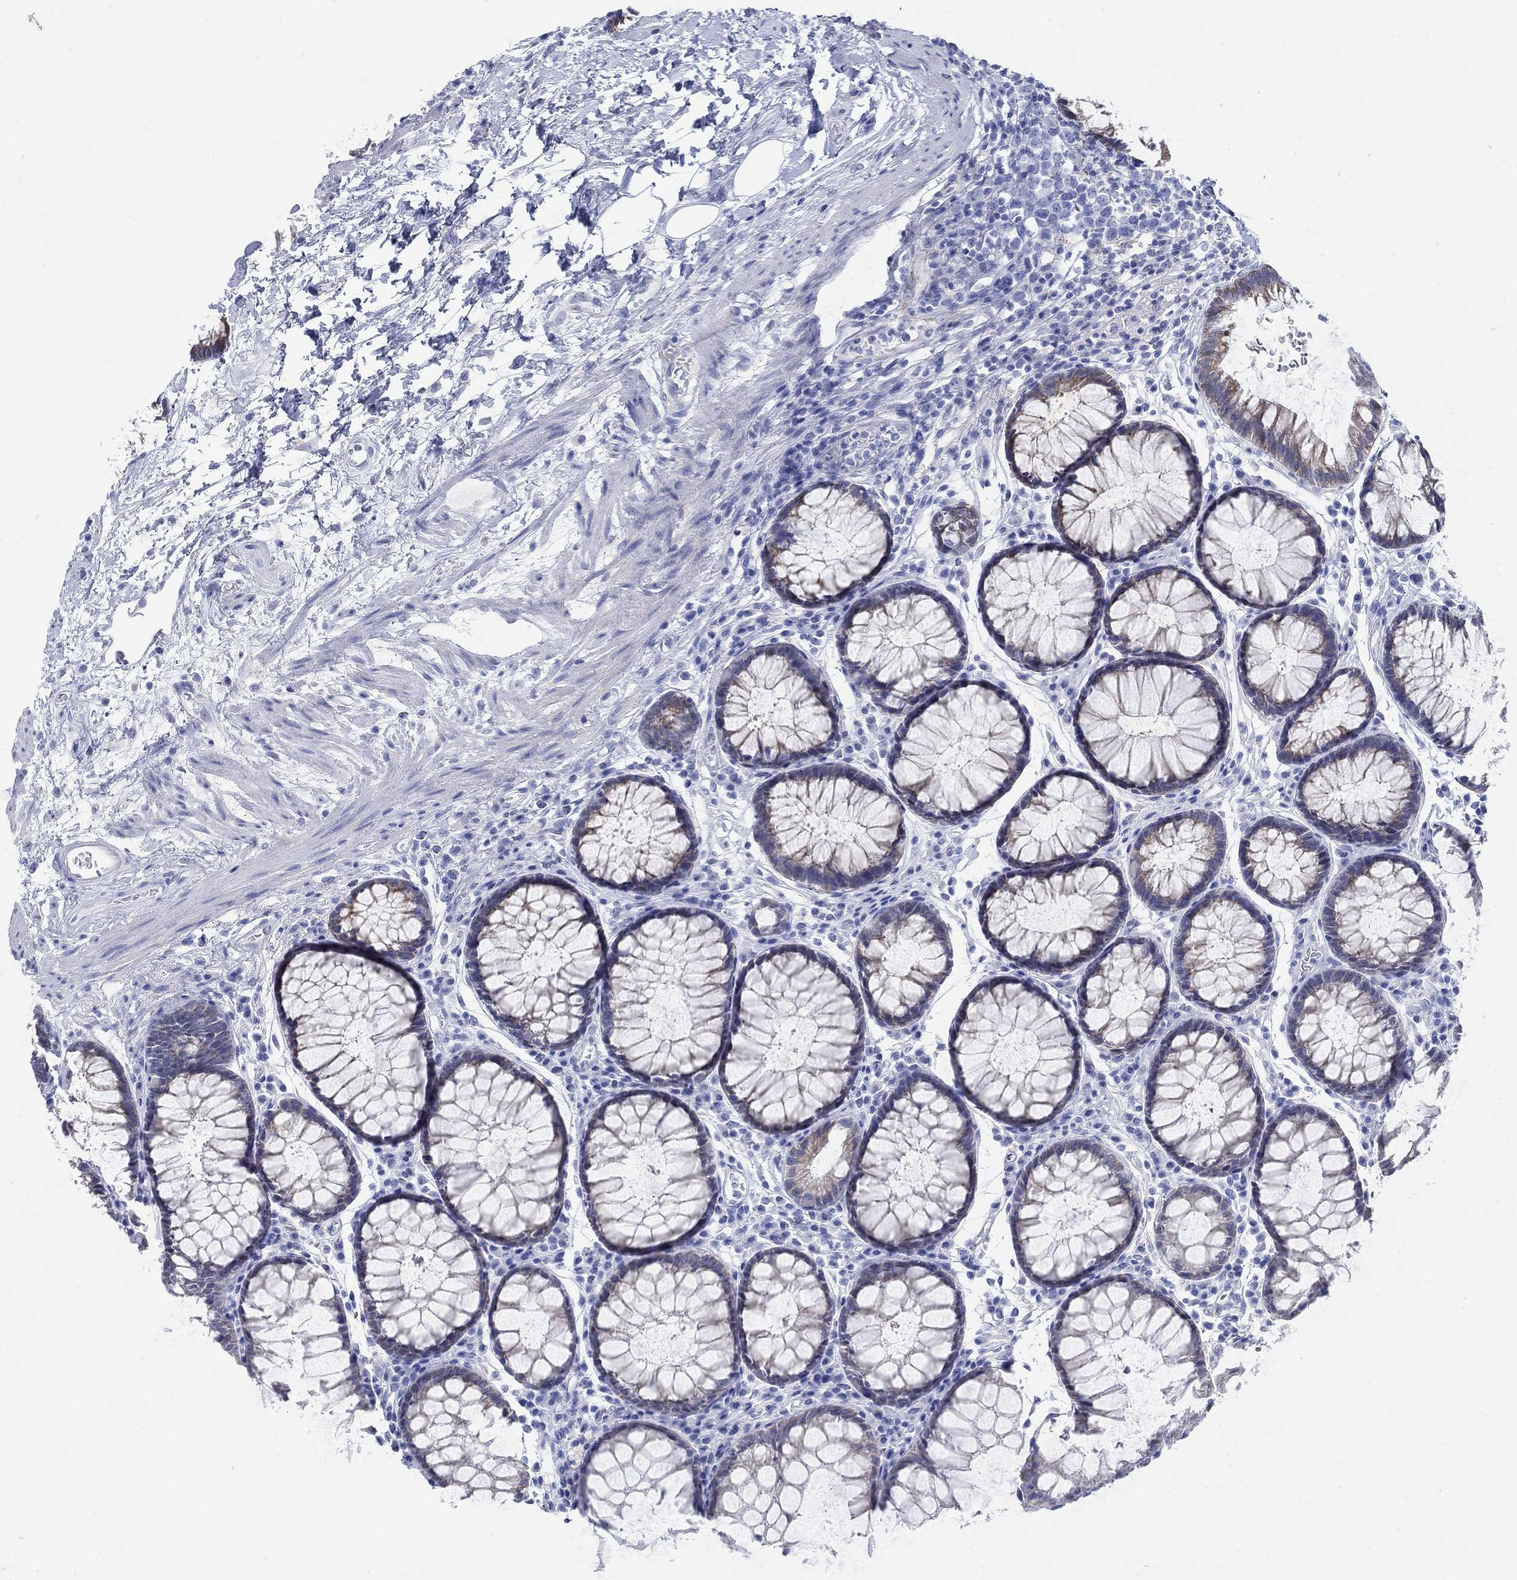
{"staining": {"intensity": "moderate", "quantity": "<25%", "location": "cytoplasmic/membranous"}, "tissue": "rectum", "cell_type": "Glandular cells", "image_type": "normal", "snomed": [{"axis": "morphology", "description": "Normal tissue, NOS"}, {"axis": "topography", "description": "Rectum"}], "caption": "An immunohistochemistry (IHC) image of benign tissue is shown. Protein staining in brown shows moderate cytoplasmic/membranous positivity in rectum within glandular cells.", "gene": "ZDHHC14", "patient": {"sex": "female", "age": 68}}